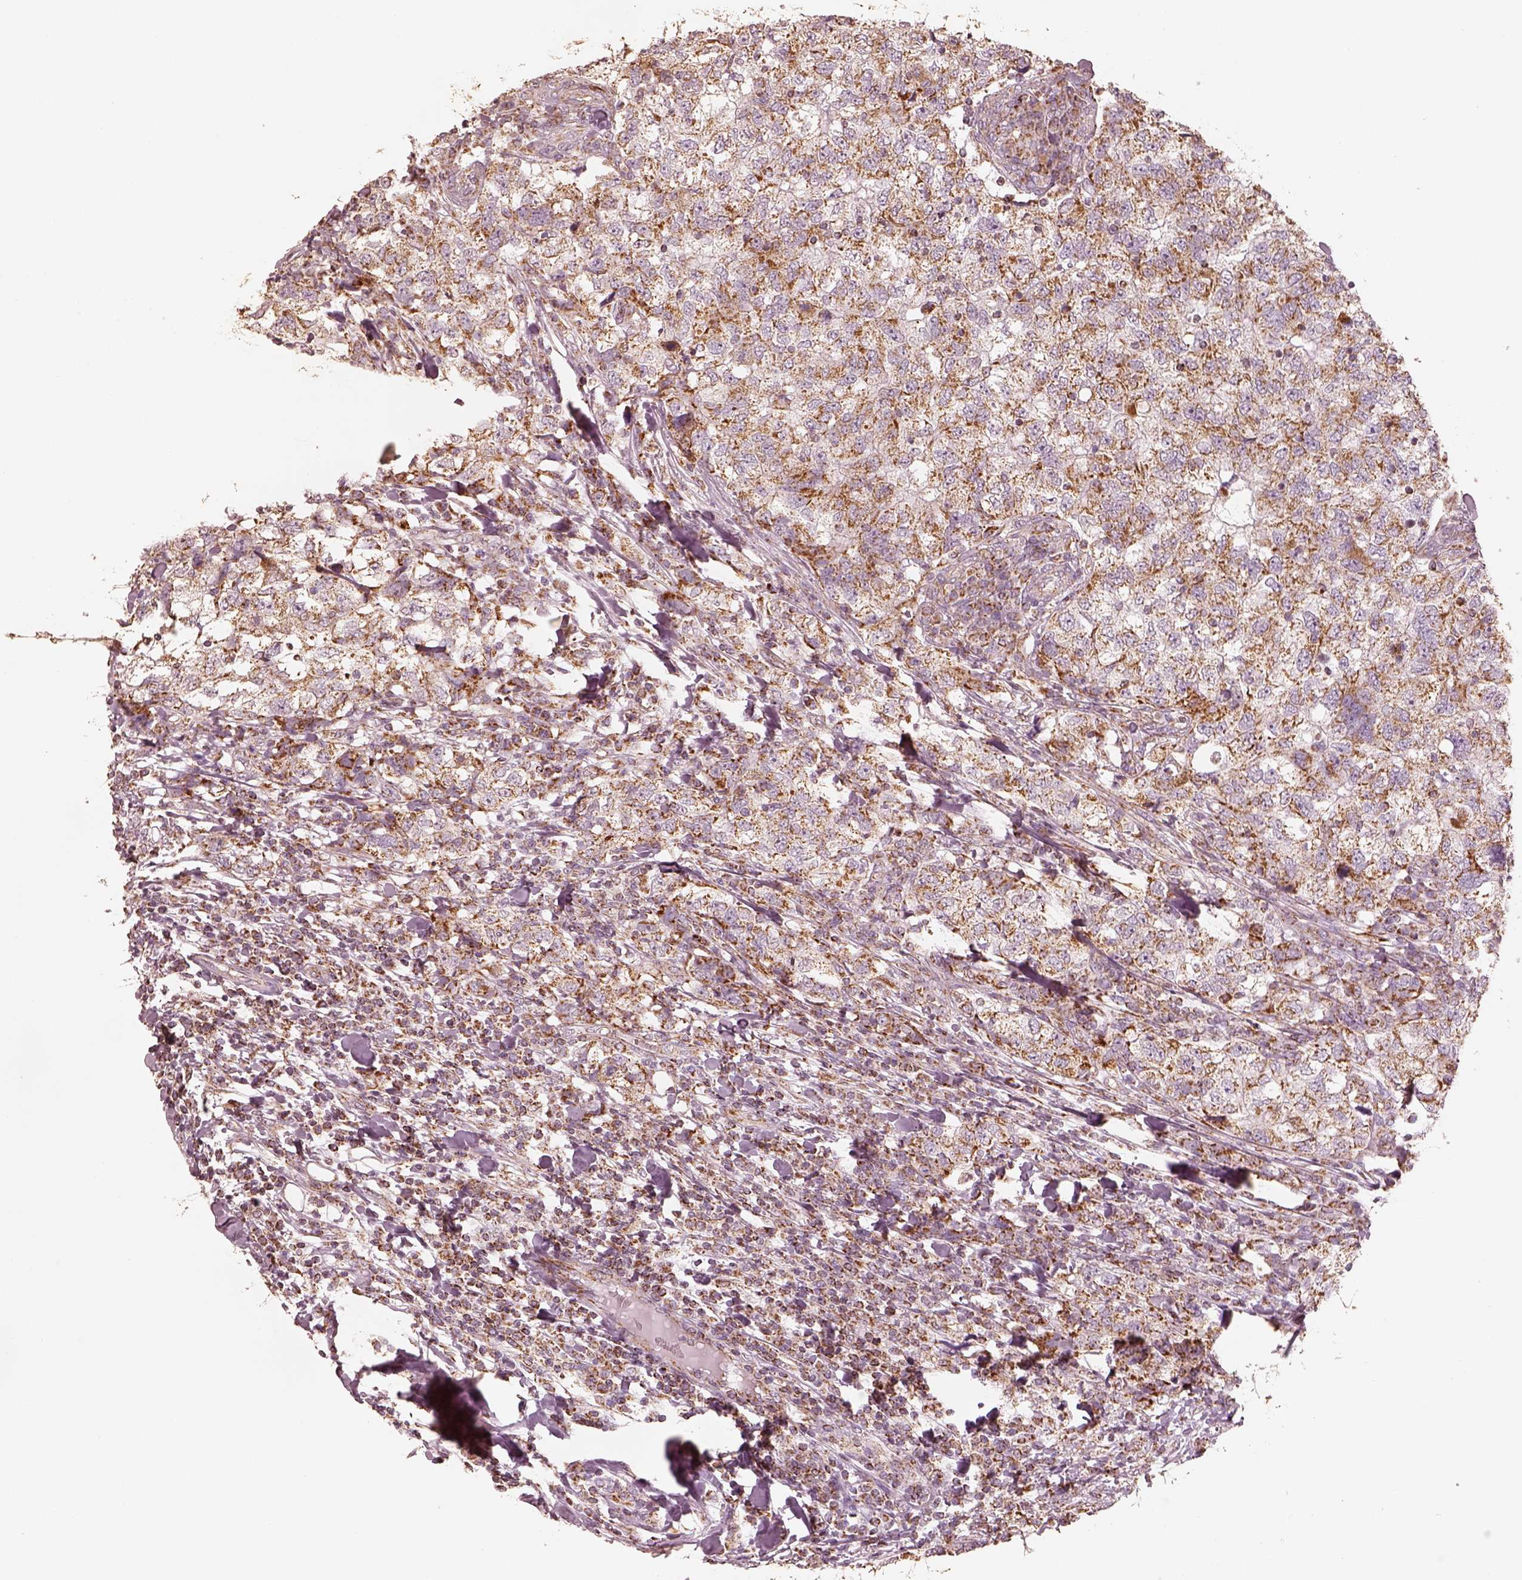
{"staining": {"intensity": "moderate", "quantity": ">75%", "location": "cytoplasmic/membranous"}, "tissue": "breast cancer", "cell_type": "Tumor cells", "image_type": "cancer", "snomed": [{"axis": "morphology", "description": "Duct carcinoma"}, {"axis": "topography", "description": "Breast"}], "caption": "Invasive ductal carcinoma (breast) stained with immunohistochemistry reveals moderate cytoplasmic/membranous expression in about >75% of tumor cells.", "gene": "ENTPD6", "patient": {"sex": "female", "age": 30}}